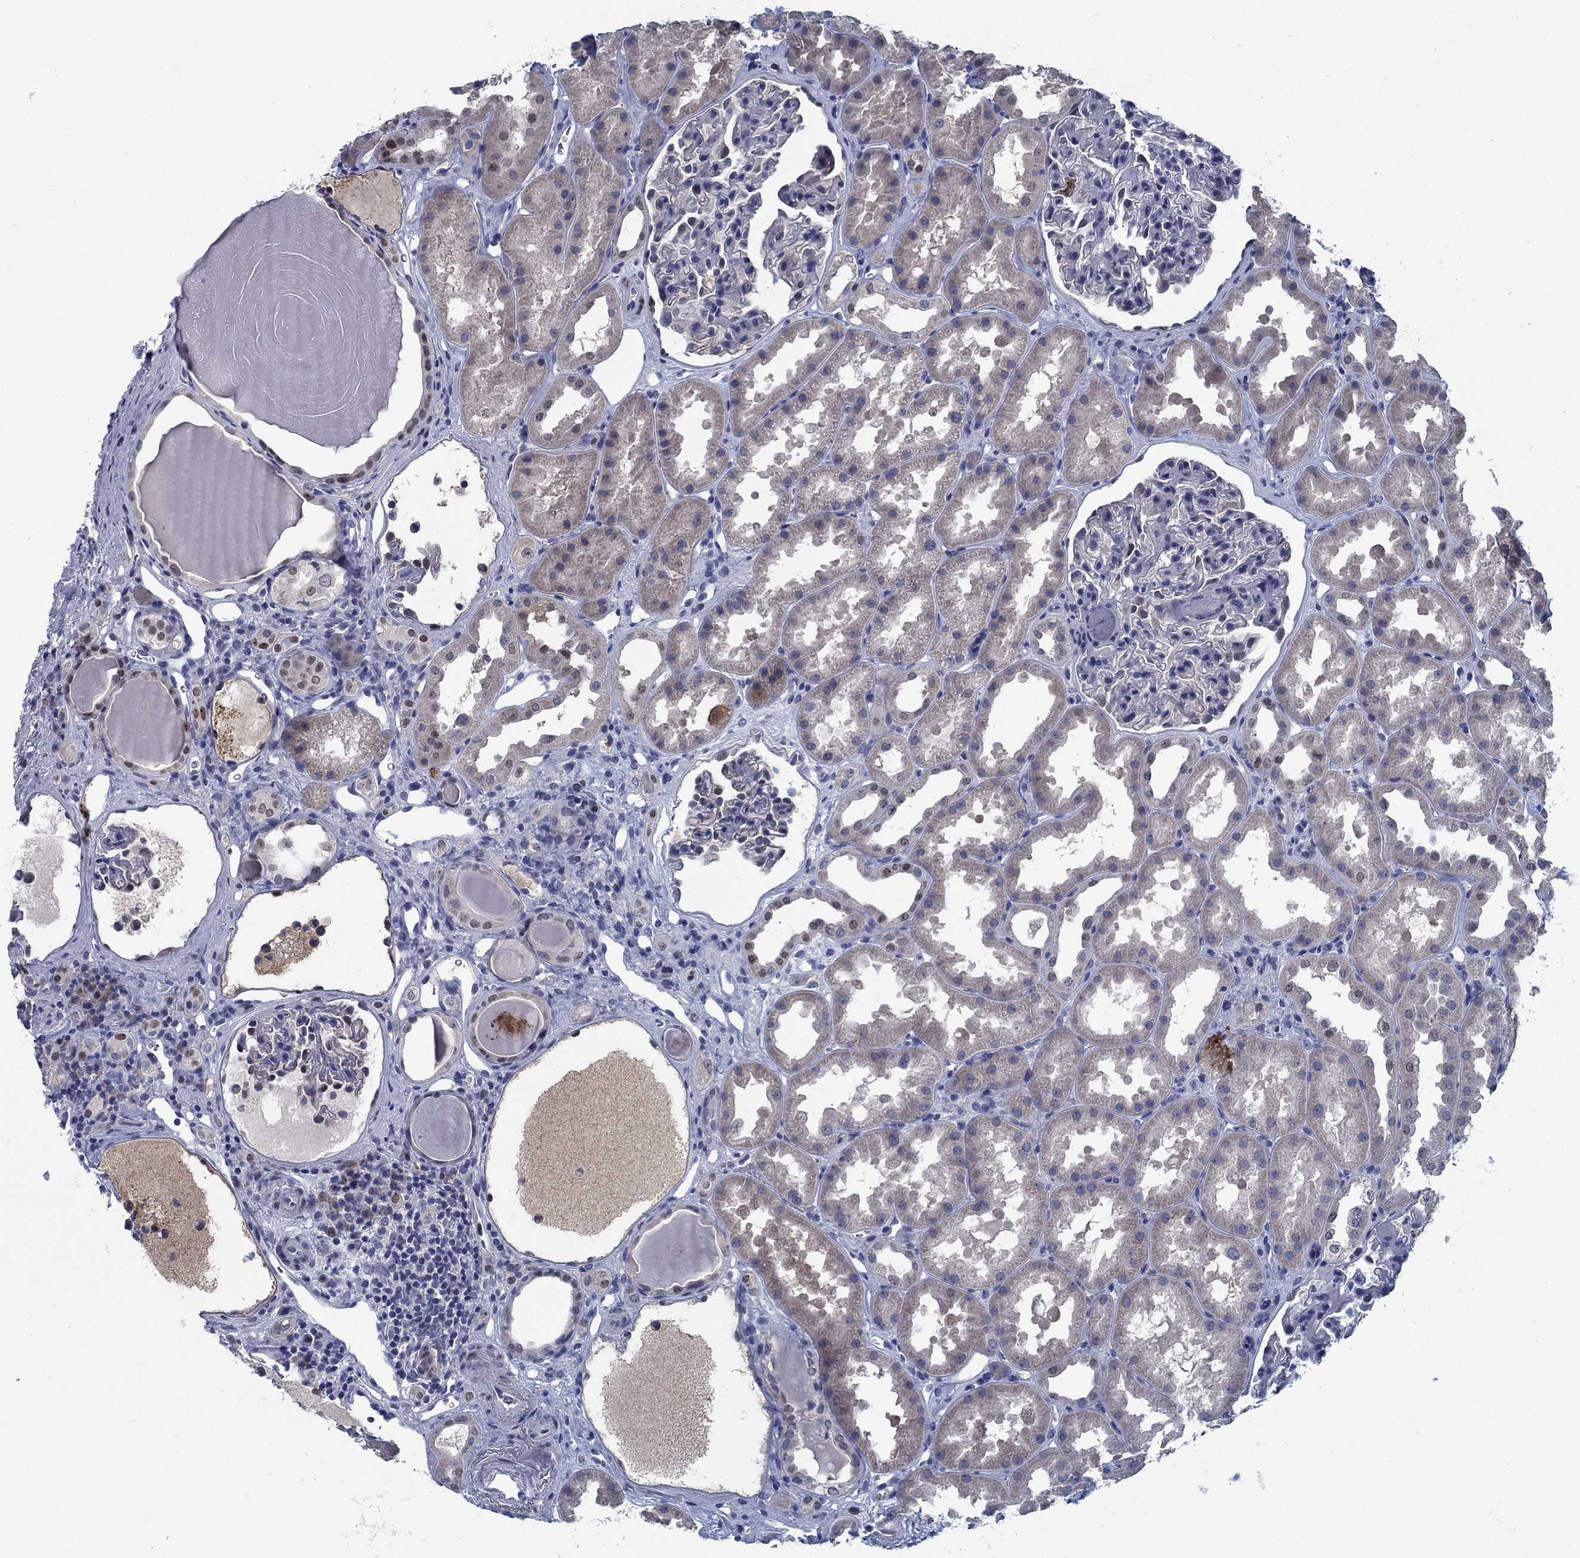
{"staining": {"intensity": "negative", "quantity": "none", "location": "none"}, "tissue": "kidney", "cell_type": "Cells in glomeruli", "image_type": "normal", "snomed": [{"axis": "morphology", "description": "Normal tissue, NOS"}, {"axis": "topography", "description": "Kidney"}], "caption": "Cells in glomeruli show no significant positivity in normal kidney.", "gene": "PNMA8A", "patient": {"sex": "male", "age": 61}}